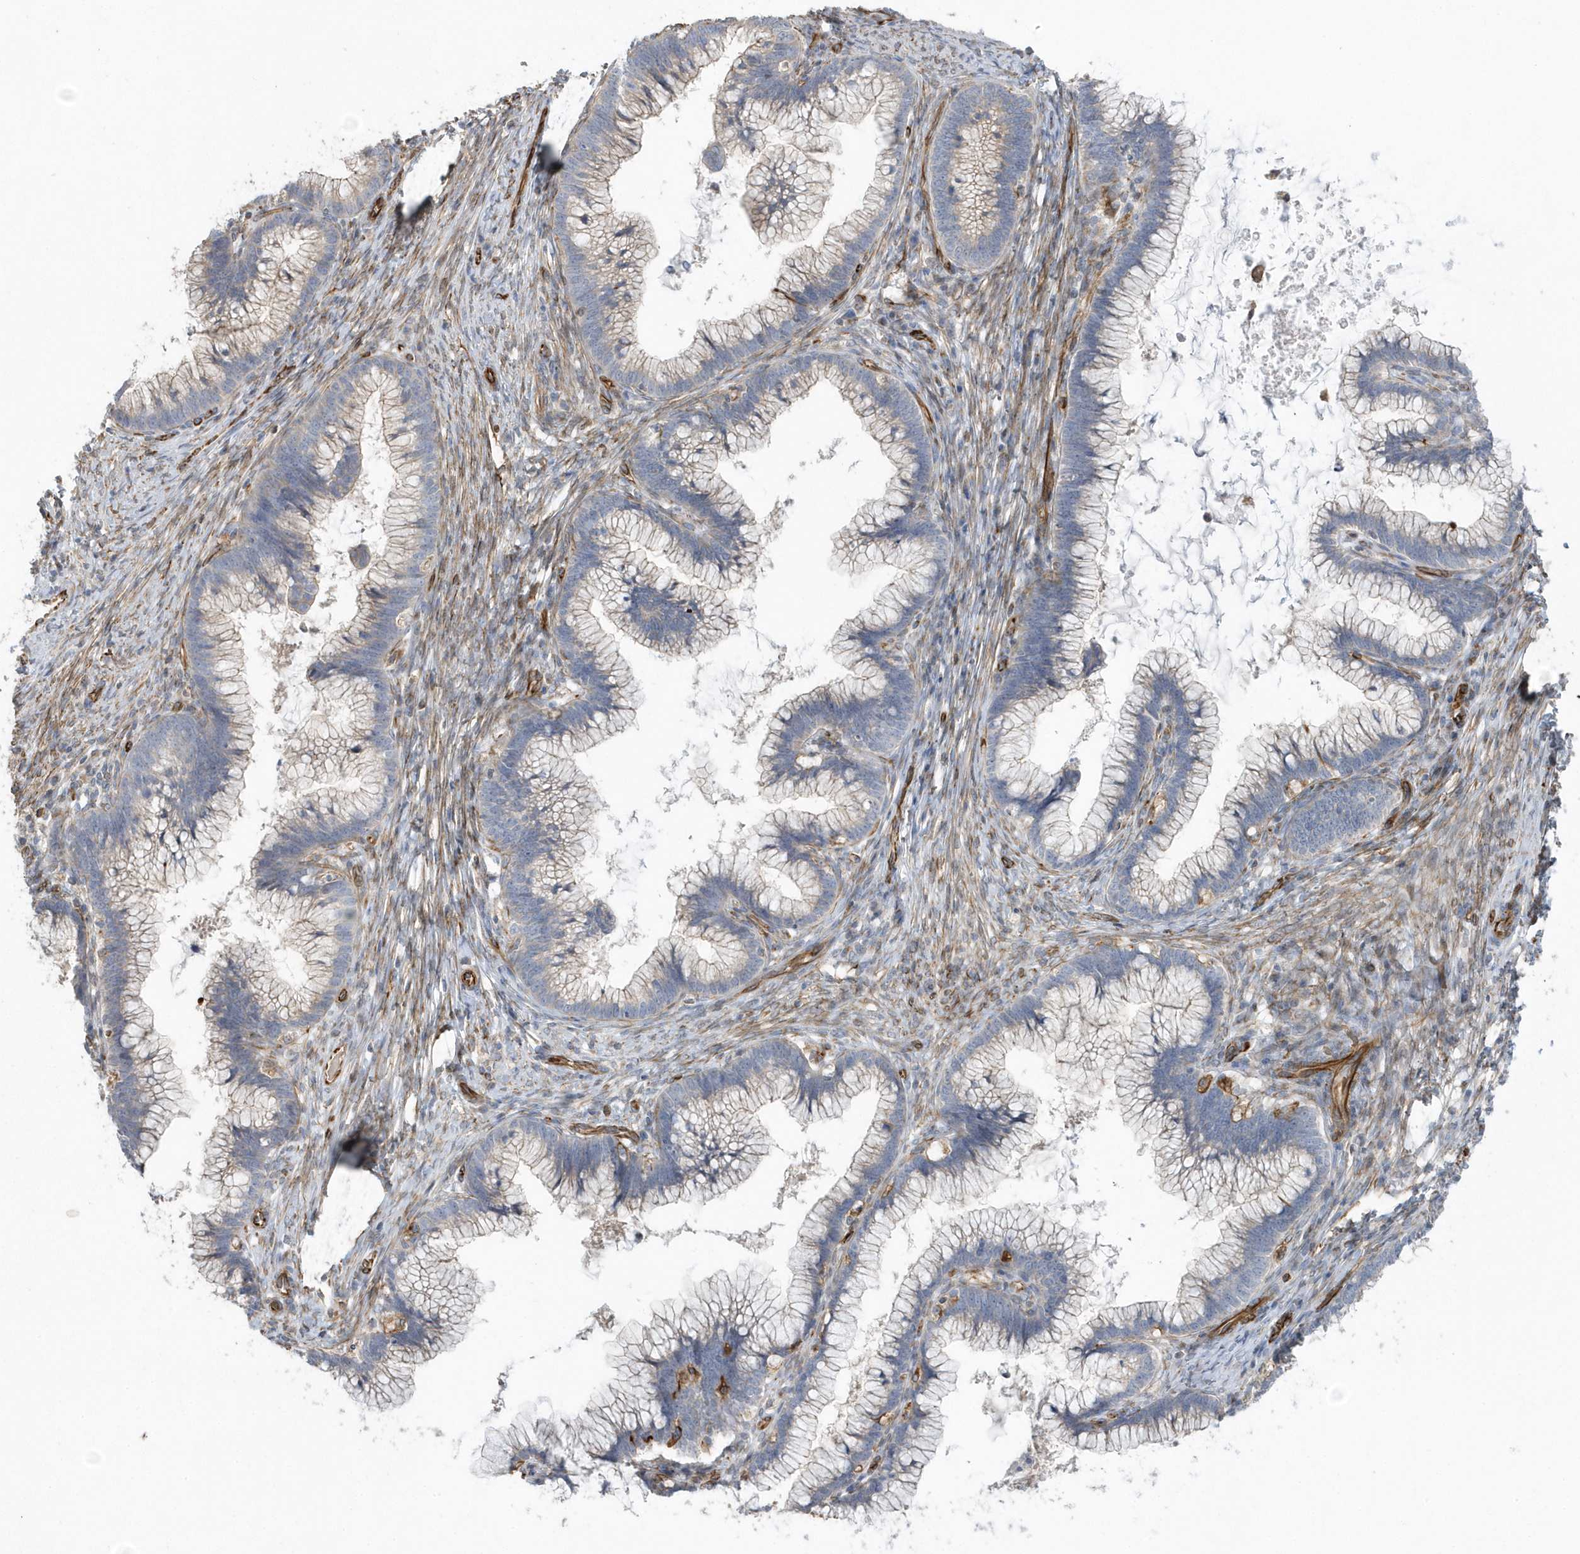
{"staining": {"intensity": "negative", "quantity": "none", "location": "none"}, "tissue": "cervical cancer", "cell_type": "Tumor cells", "image_type": "cancer", "snomed": [{"axis": "morphology", "description": "Adenocarcinoma, NOS"}, {"axis": "topography", "description": "Cervix"}], "caption": "IHC micrograph of human cervical cancer stained for a protein (brown), which shows no expression in tumor cells.", "gene": "RAB17", "patient": {"sex": "female", "age": 36}}